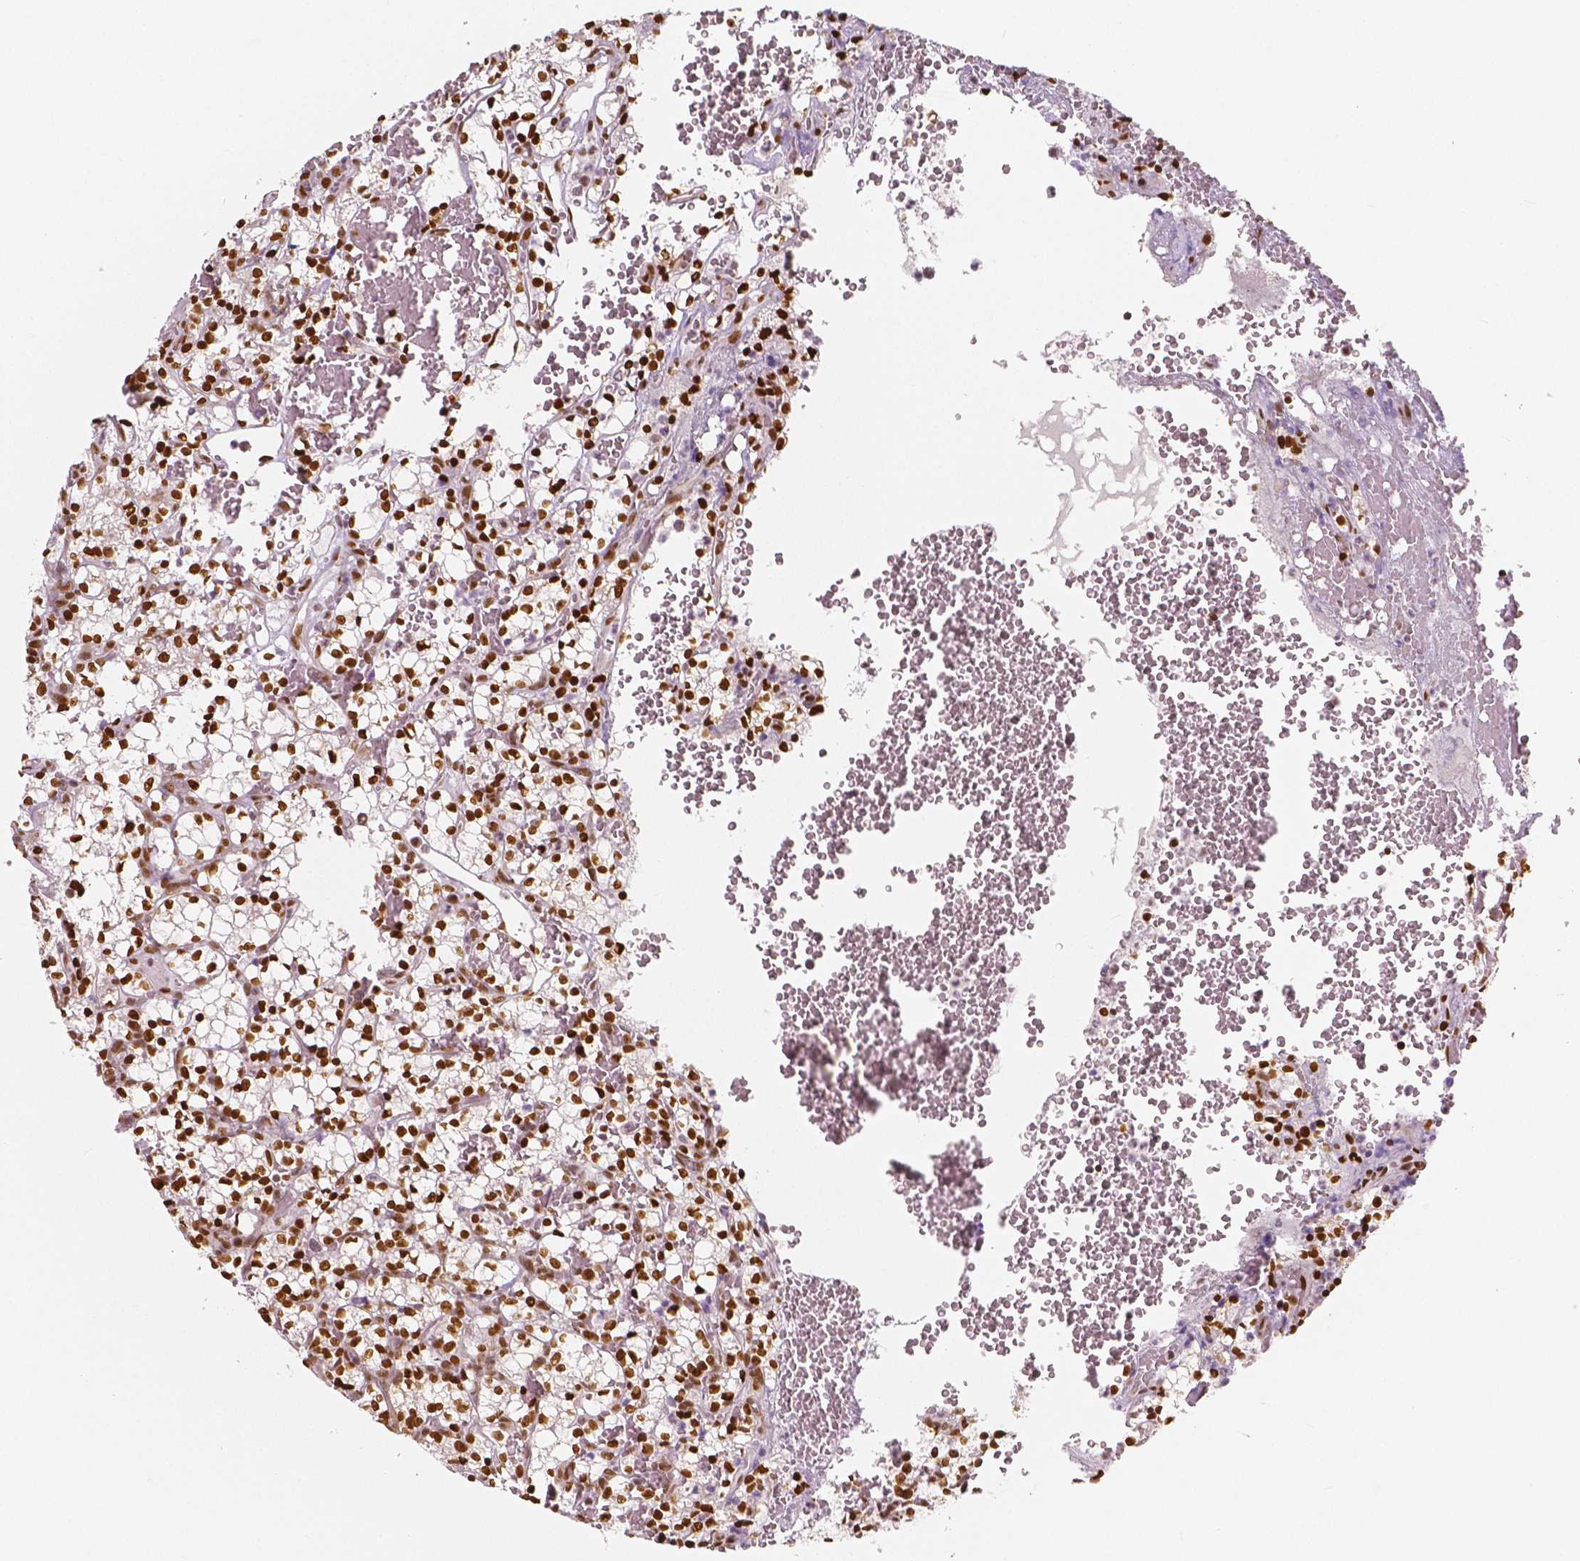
{"staining": {"intensity": "moderate", "quantity": ">75%", "location": "nuclear"}, "tissue": "renal cancer", "cell_type": "Tumor cells", "image_type": "cancer", "snomed": [{"axis": "morphology", "description": "Adenocarcinoma, NOS"}, {"axis": "topography", "description": "Kidney"}], "caption": "IHC histopathology image of human renal cancer stained for a protein (brown), which demonstrates medium levels of moderate nuclear staining in approximately >75% of tumor cells.", "gene": "NUCKS1", "patient": {"sex": "female", "age": 69}}